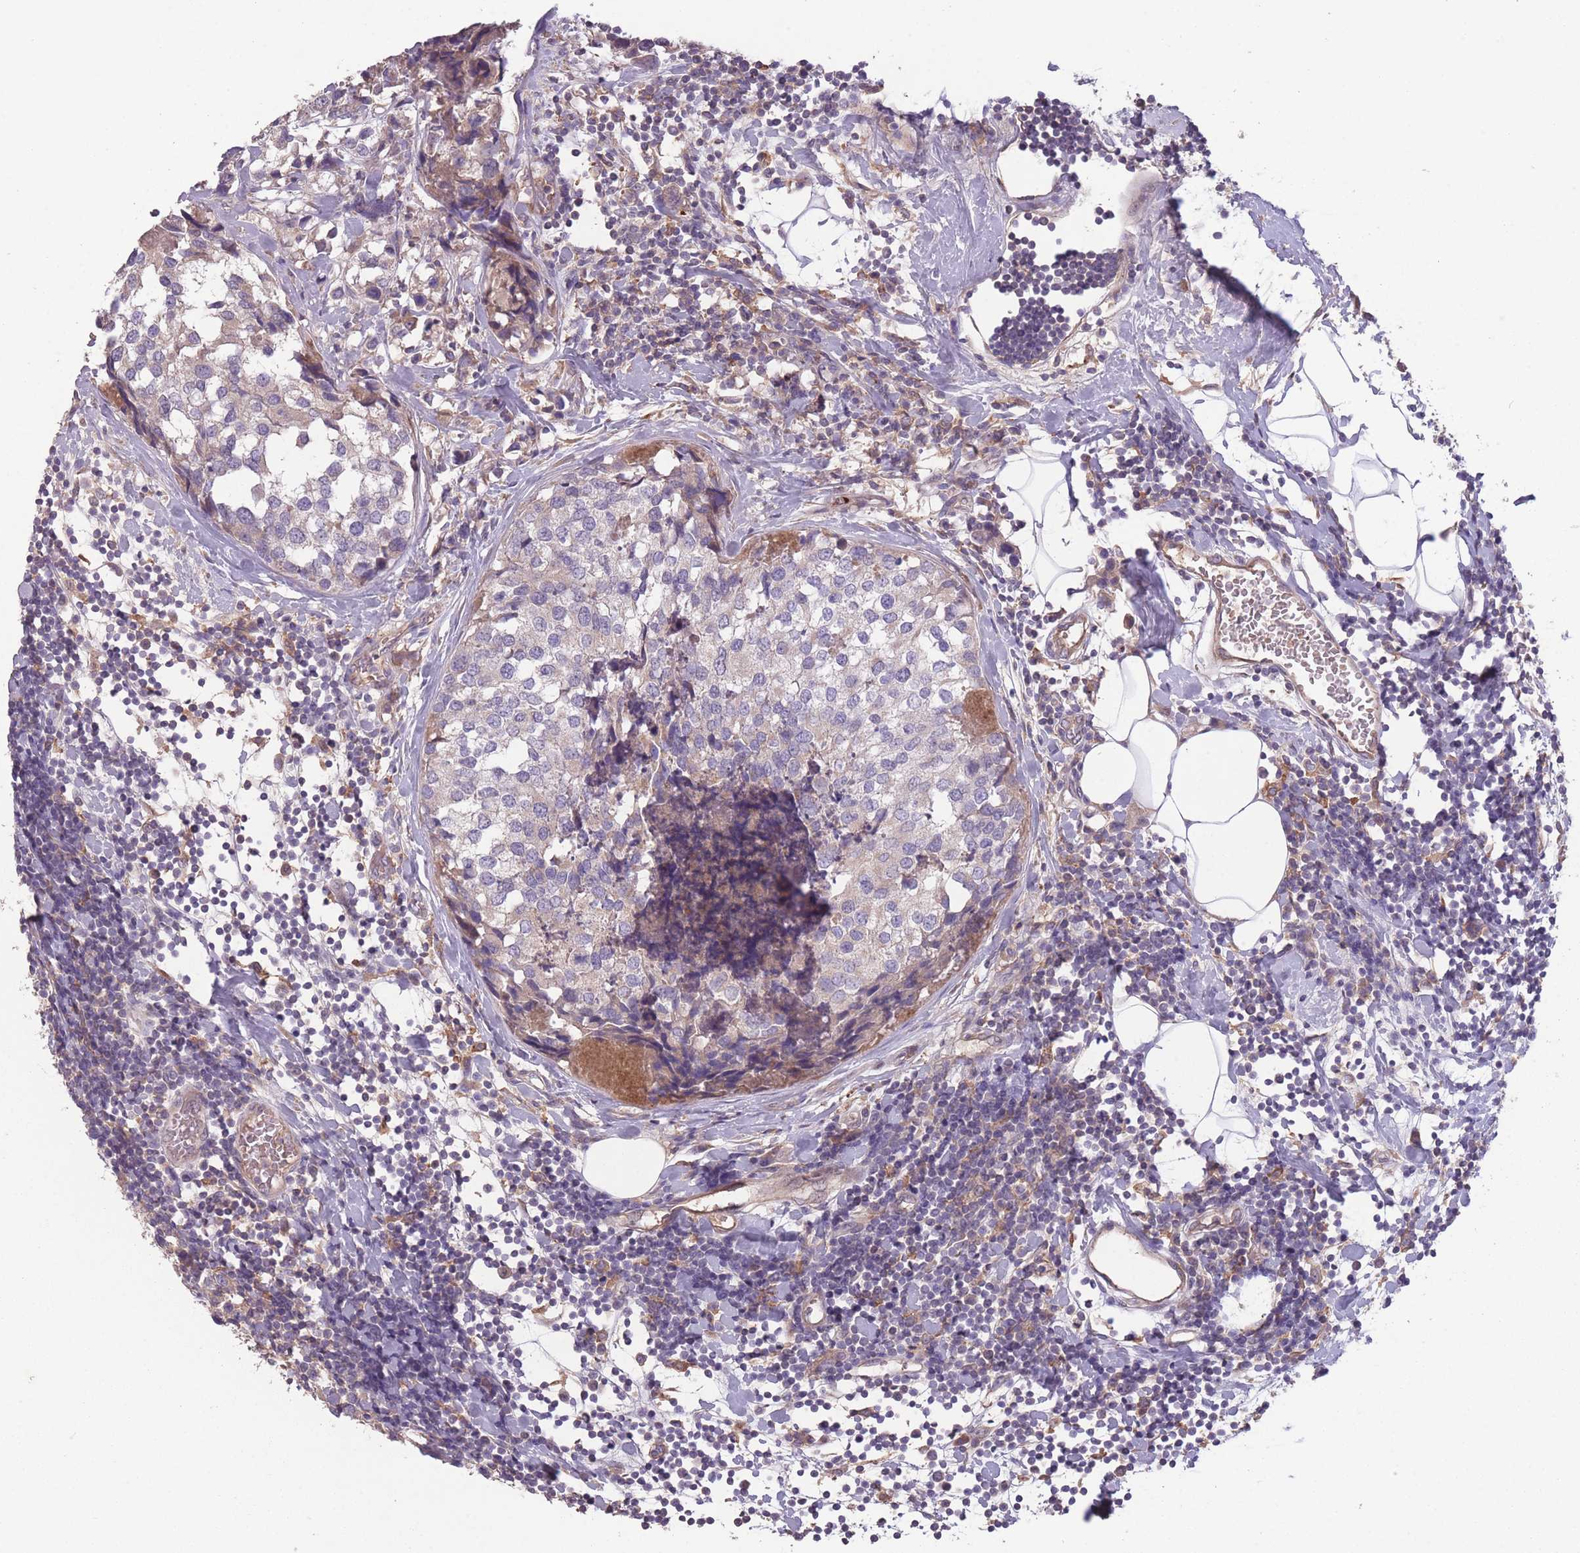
{"staining": {"intensity": "negative", "quantity": "none", "location": "none"}, "tissue": "breast cancer", "cell_type": "Tumor cells", "image_type": "cancer", "snomed": [{"axis": "morphology", "description": "Lobular carcinoma"}, {"axis": "topography", "description": "Breast"}], "caption": "IHC of breast cancer (lobular carcinoma) displays no positivity in tumor cells.", "gene": "OR2V2", "patient": {"sex": "female", "age": 59}}